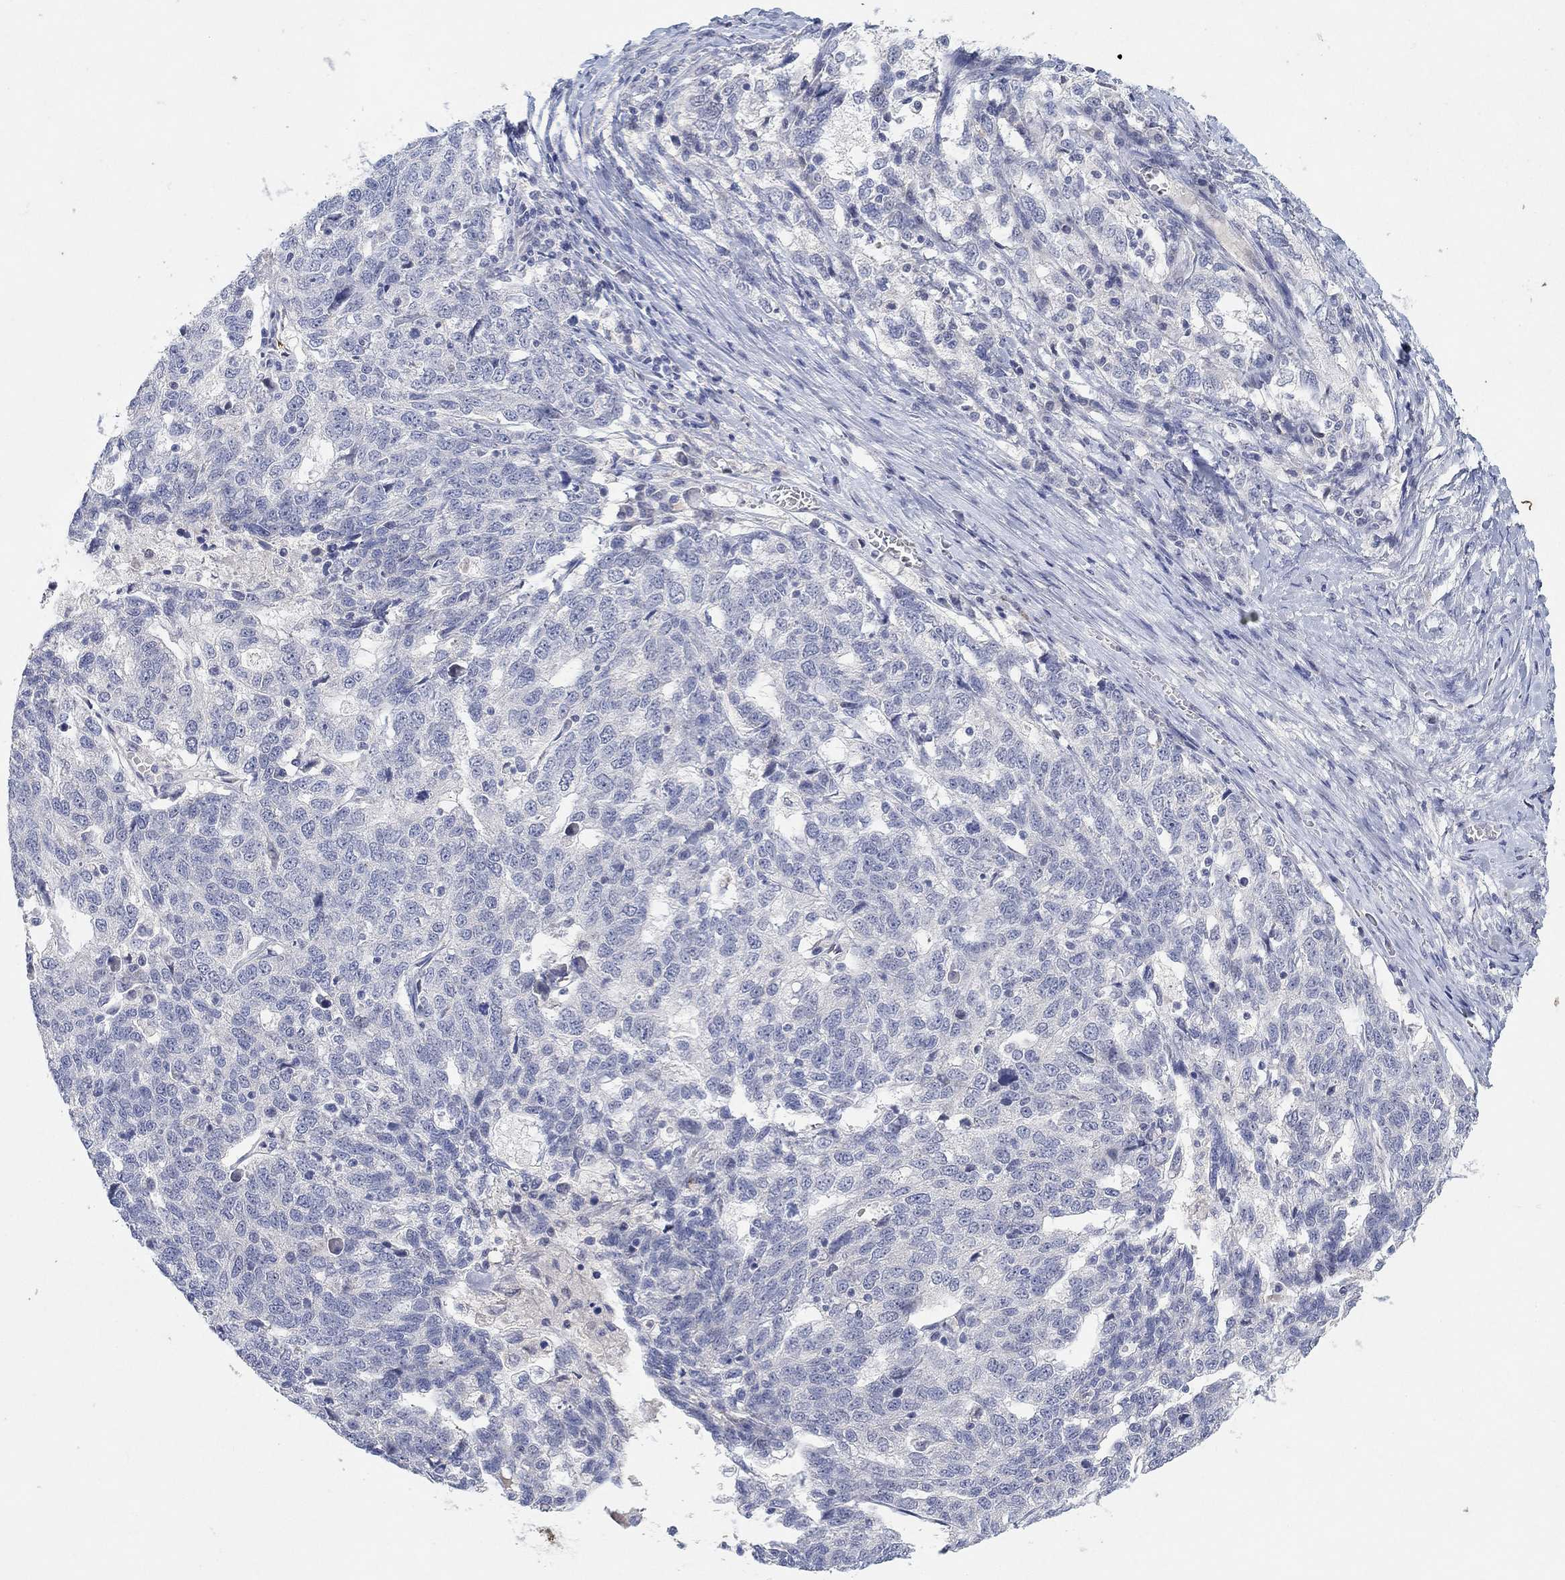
{"staining": {"intensity": "negative", "quantity": "none", "location": "none"}, "tissue": "ovarian cancer", "cell_type": "Tumor cells", "image_type": "cancer", "snomed": [{"axis": "morphology", "description": "Cystadenocarcinoma, serous, NOS"}, {"axis": "topography", "description": "Ovary"}], "caption": "Protein analysis of serous cystadenocarcinoma (ovarian) demonstrates no significant staining in tumor cells.", "gene": "VAT1L", "patient": {"sex": "female", "age": 71}}